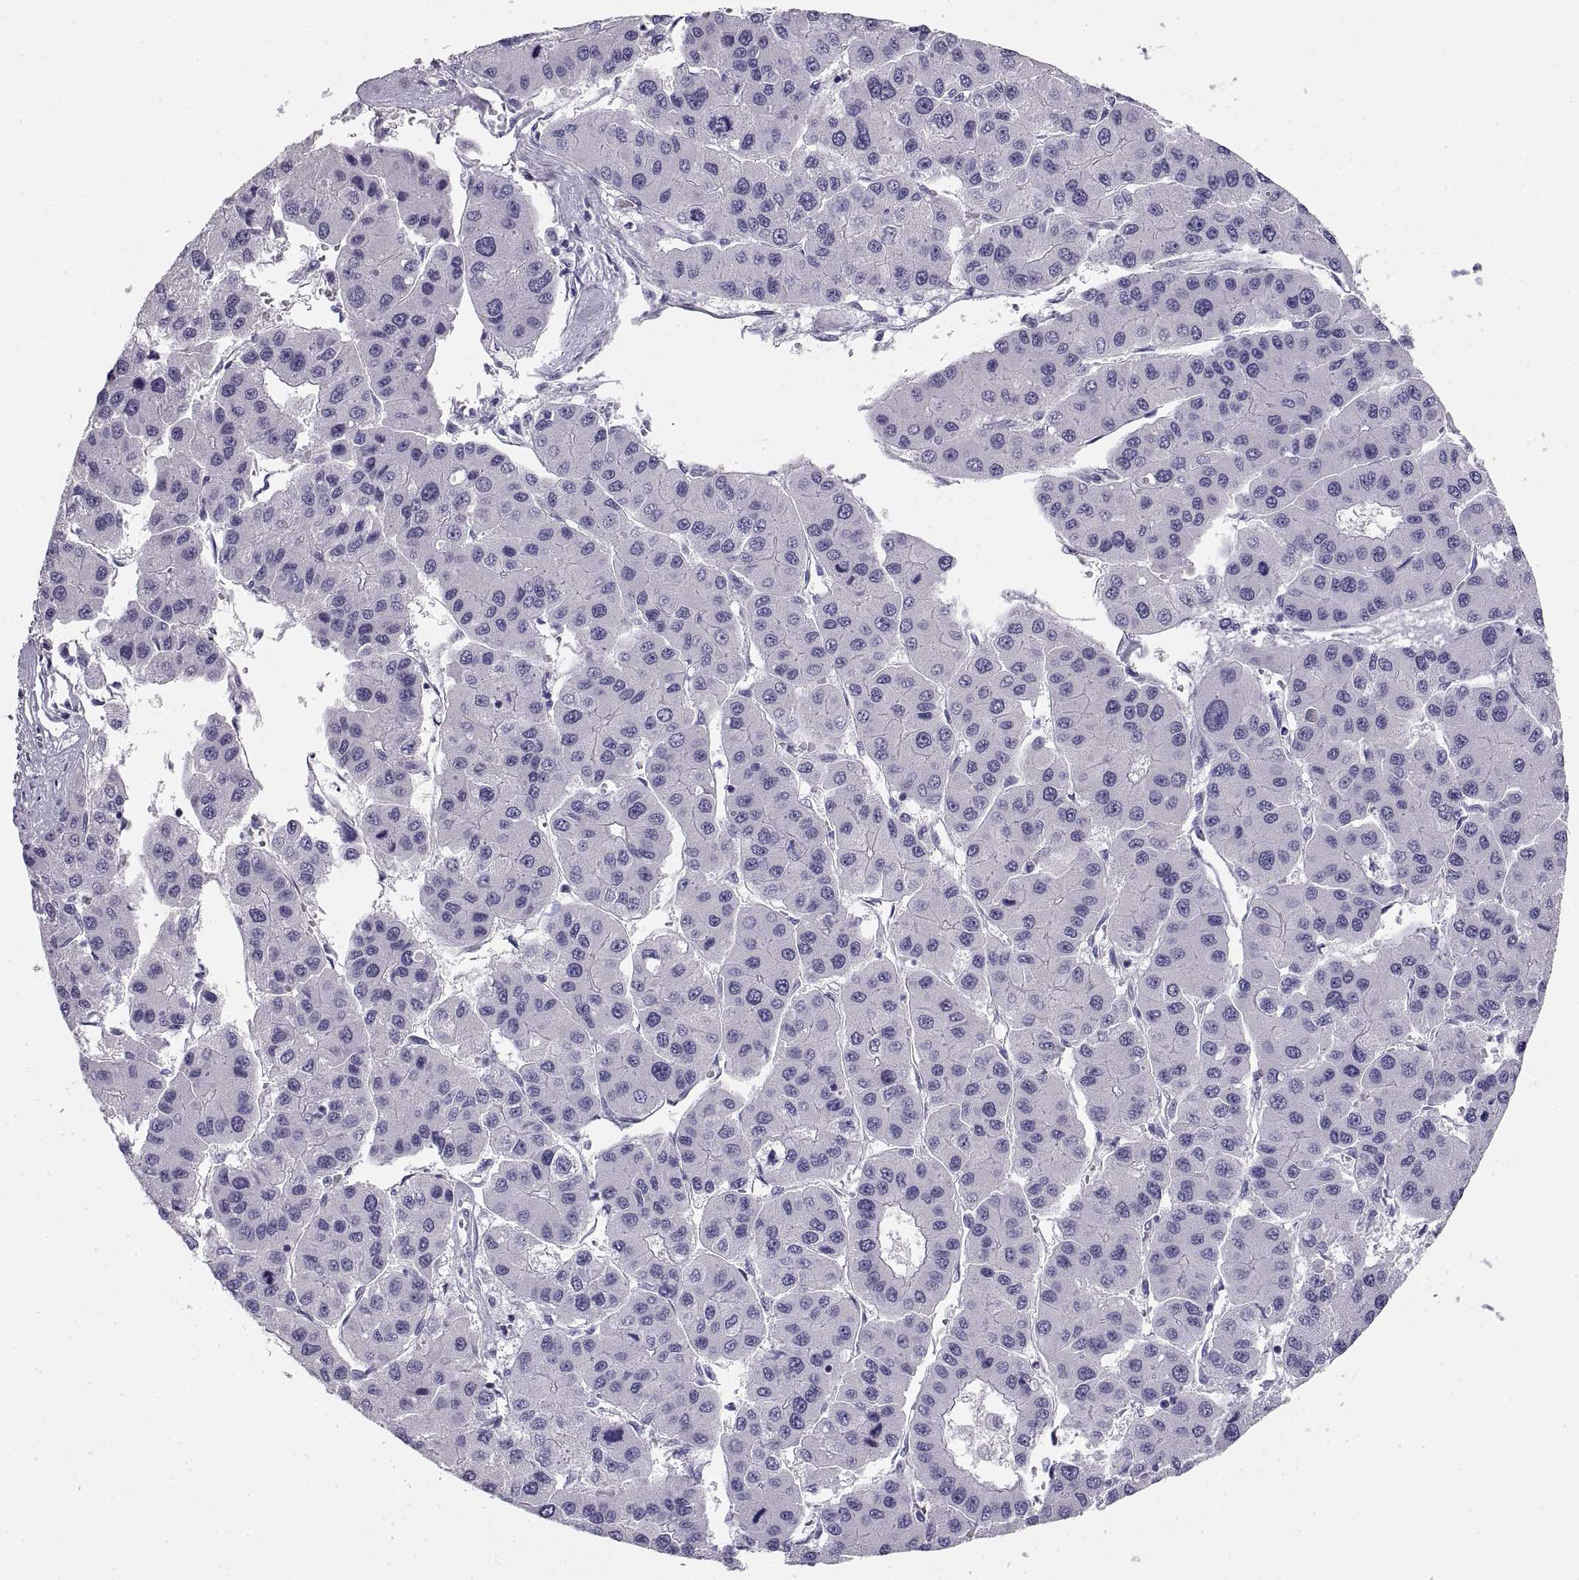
{"staining": {"intensity": "negative", "quantity": "none", "location": "none"}, "tissue": "liver cancer", "cell_type": "Tumor cells", "image_type": "cancer", "snomed": [{"axis": "morphology", "description": "Carcinoma, Hepatocellular, NOS"}, {"axis": "topography", "description": "Liver"}], "caption": "This image is of liver cancer (hepatocellular carcinoma) stained with immunohistochemistry to label a protein in brown with the nuclei are counter-stained blue. There is no positivity in tumor cells.", "gene": "RLBP1", "patient": {"sex": "male", "age": 73}}